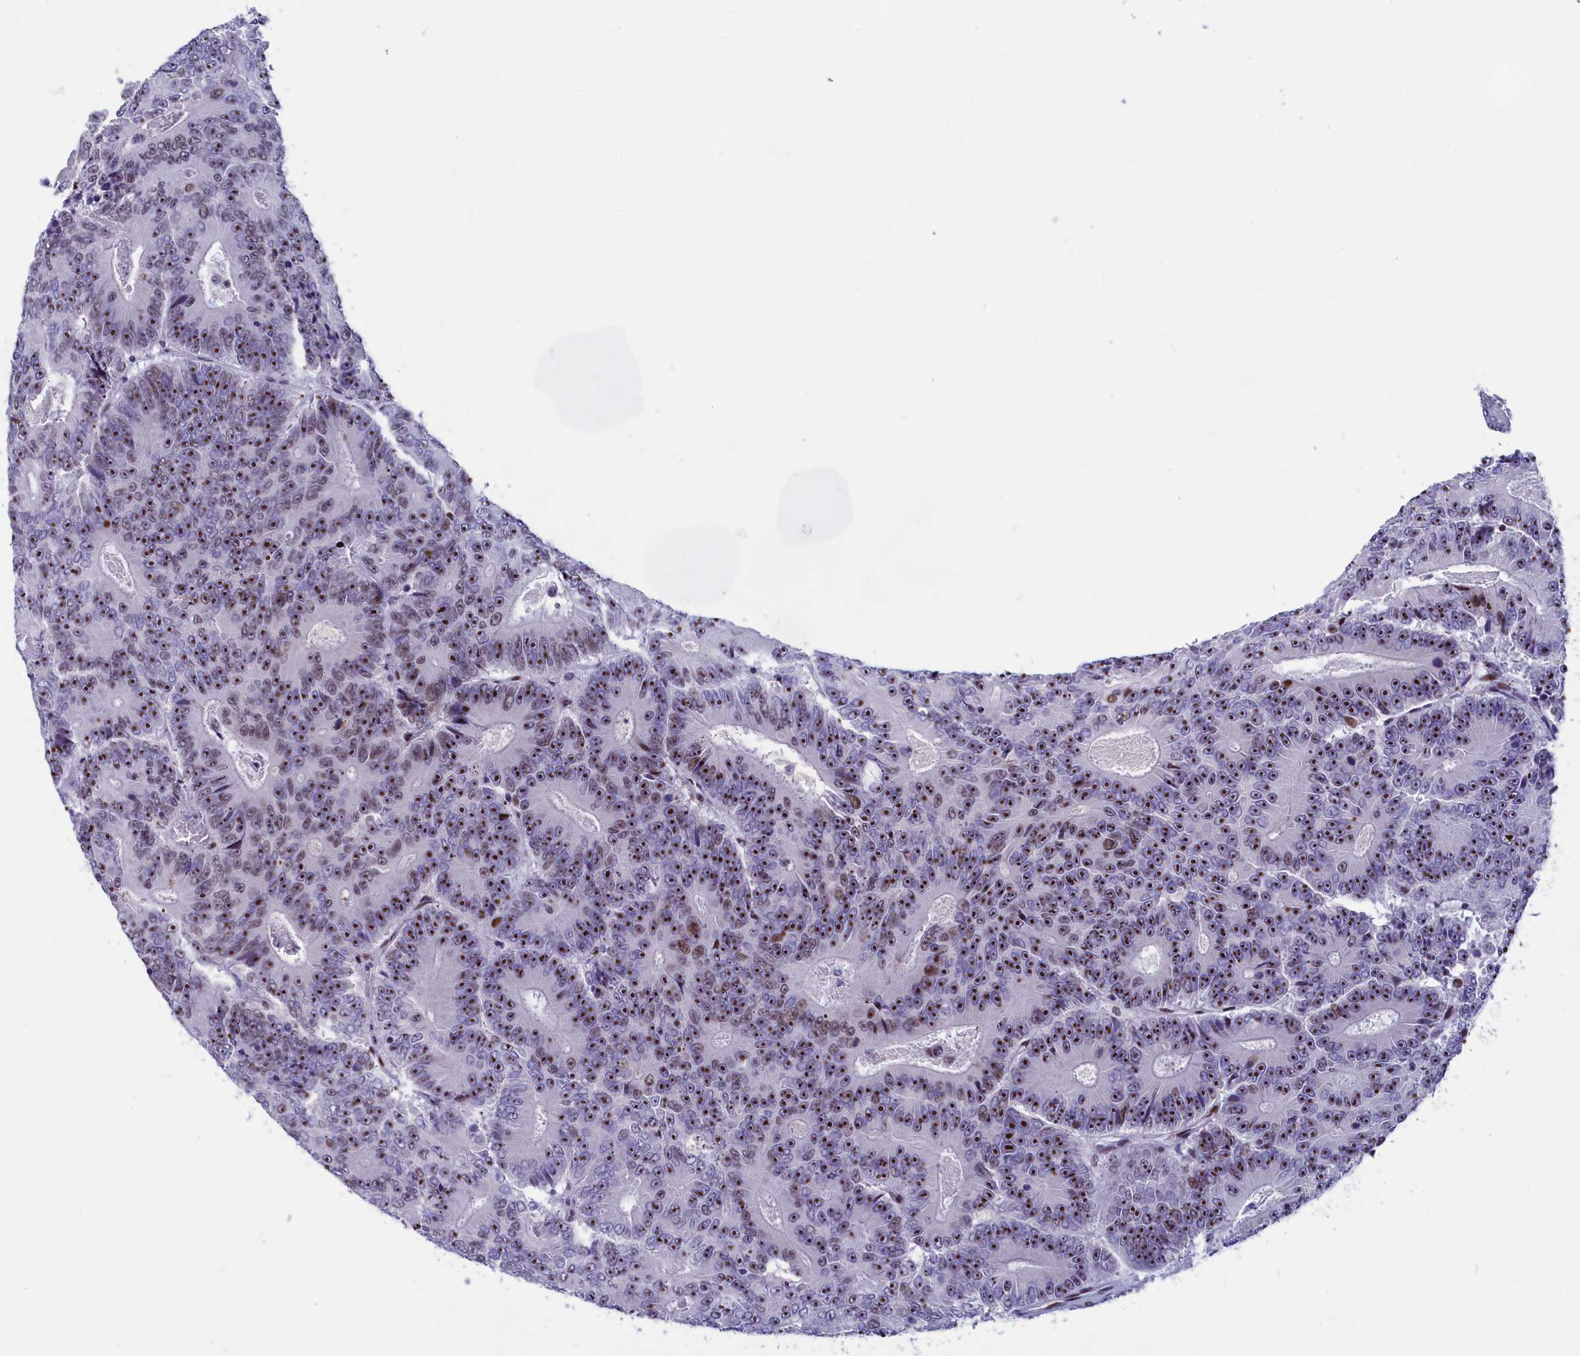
{"staining": {"intensity": "moderate", "quantity": "25%-75%", "location": "nuclear"}, "tissue": "colorectal cancer", "cell_type": "Tumor cells", "image_type": "cancer", "snomed": [{"axis": "morphology", "description": "Adenocarcinoma, NOS"}, {"axis": "topography", "description": "Colon"}], "caption": "An immunohistochemistry (IHC) histopathology image of tumor tissue is shown. Protein staining in brown shows moderate nuclear positivity in colorectal adenocarcinoma within tumor cells.", "gene": "NSA2", "patient": {"sex": "male", "age": 83}}